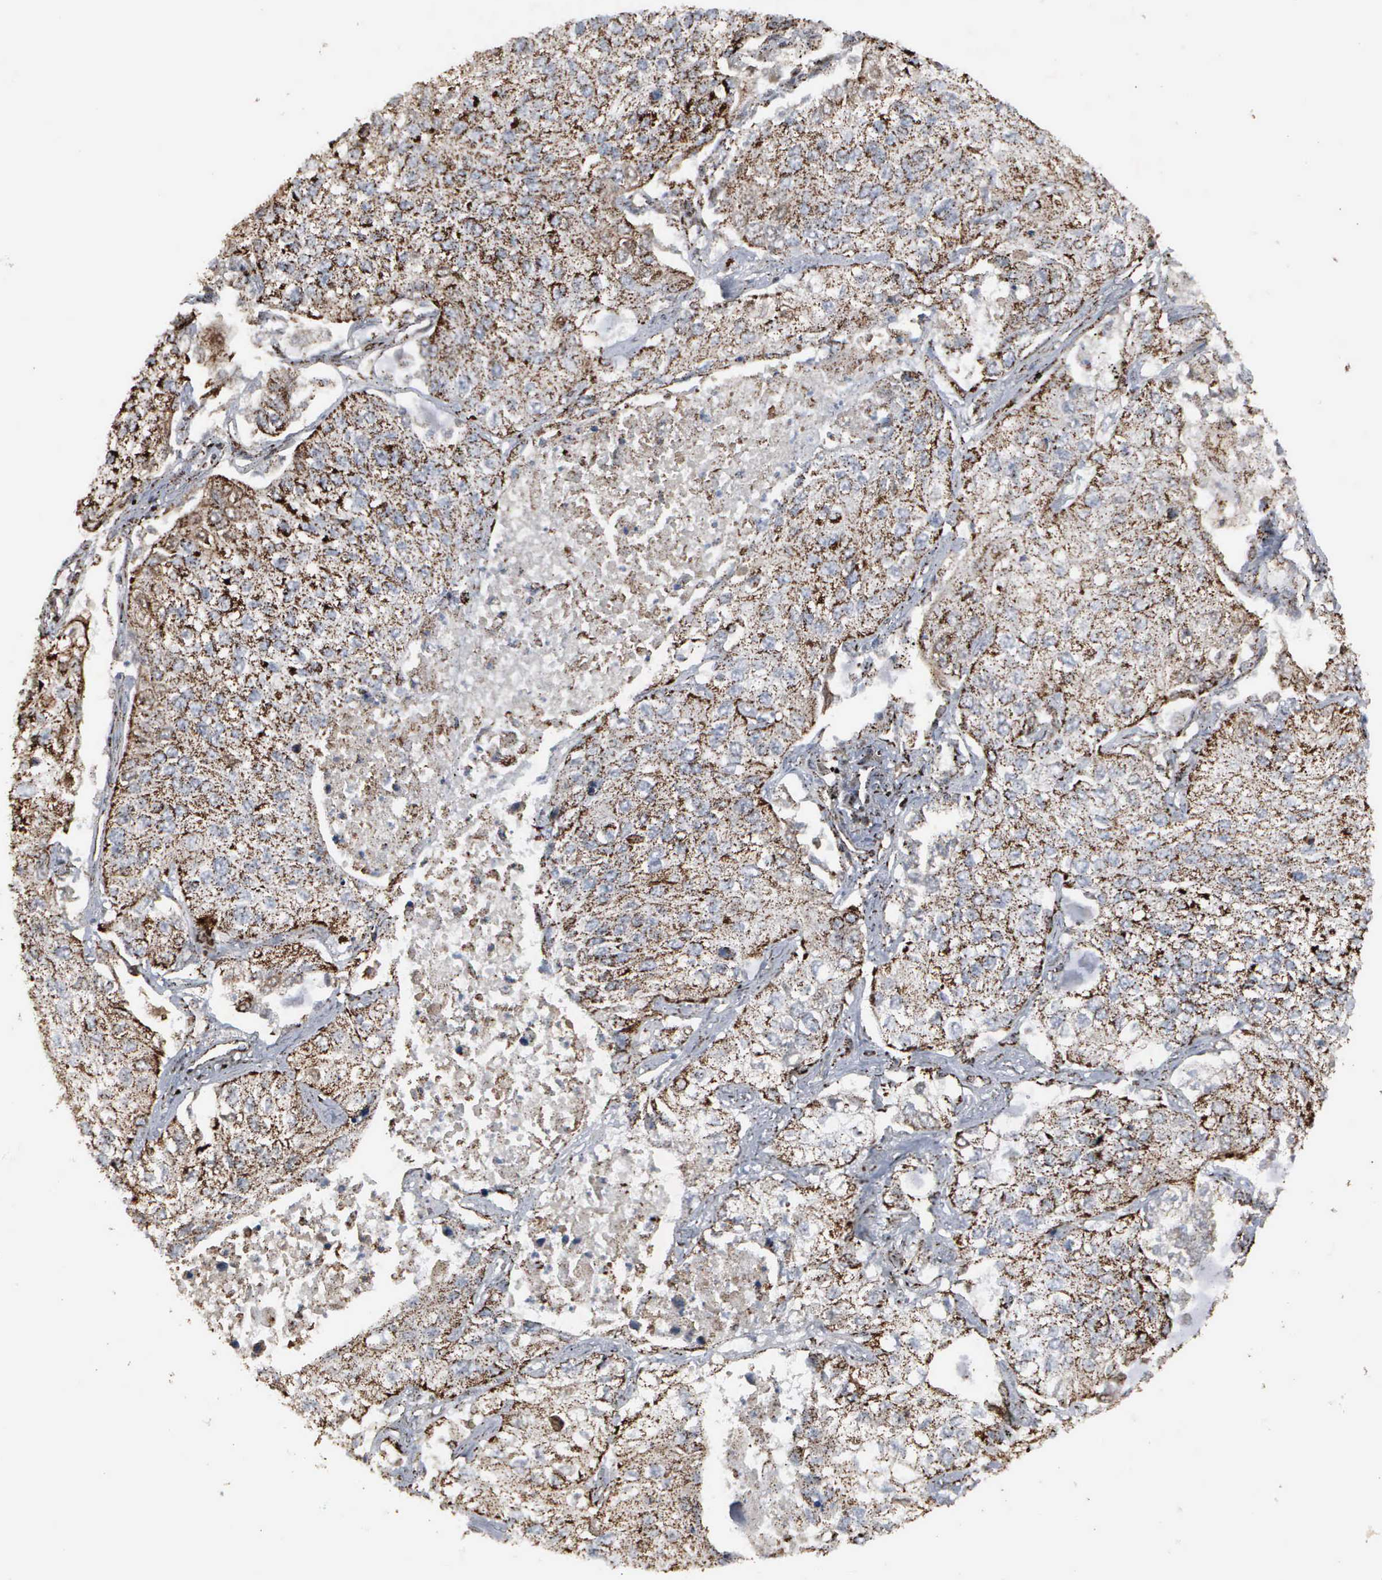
{"staining": {"intensity": "strong", "quantity": ">75%", "location": "cytoplasmic/membranous"}, "tissue": "lung cancer", "cell_type": "Tumor cells", "image_type": "cancer", "snomed": [{"axis": "morphology", "description": "Squamous cell carcinoma, NOS"}, {"axis": "topography", "description": "Lung"}], "caption": "Lung squamous cell carcinoma stained for a protein shows strong cytoplasmic/membranous positivity in tumor cells.", "gene": "HSPA9", "patient": {"sex": "male", "age": 75}}